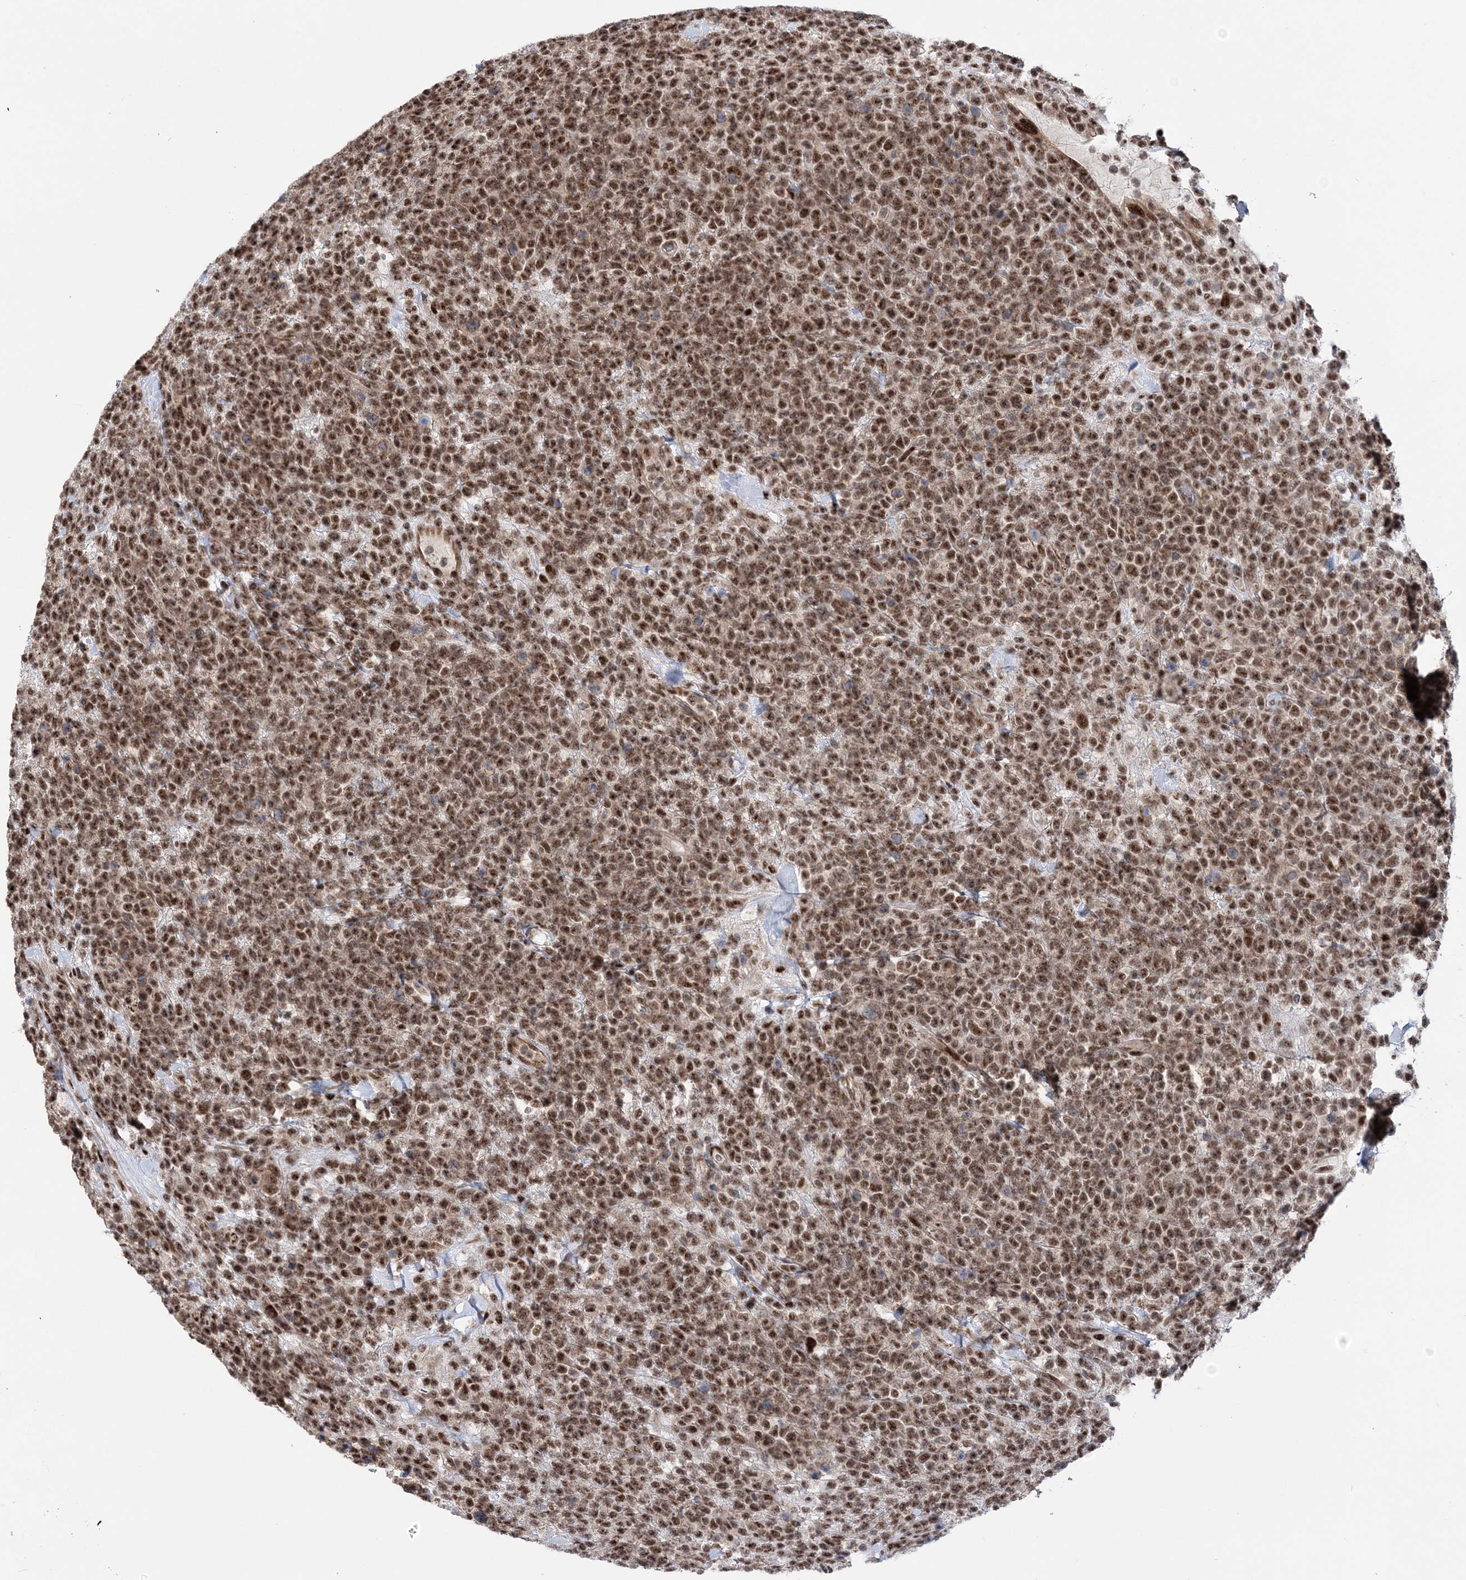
{"staining": {"intensity": "moderate", "quantity": ">75%", "location": "nuclear"}, "tissue": "lymphoma", "cell_type": "Tumor cells", "image_type": "cancer", "snomed": [{"axis": "morphology", "description": "Malignant lymphoma, non-Hodgkin's type, High grade"}, {"axis": "topography", "description": "Colon"}], "caption": "This image exhibits IHC staining of human lymphoma, with medium moderate nuclear staining in about >75% of tumor cells.", "gene": "TATDN2", "patient": {"sex": "female", "age": 53}}